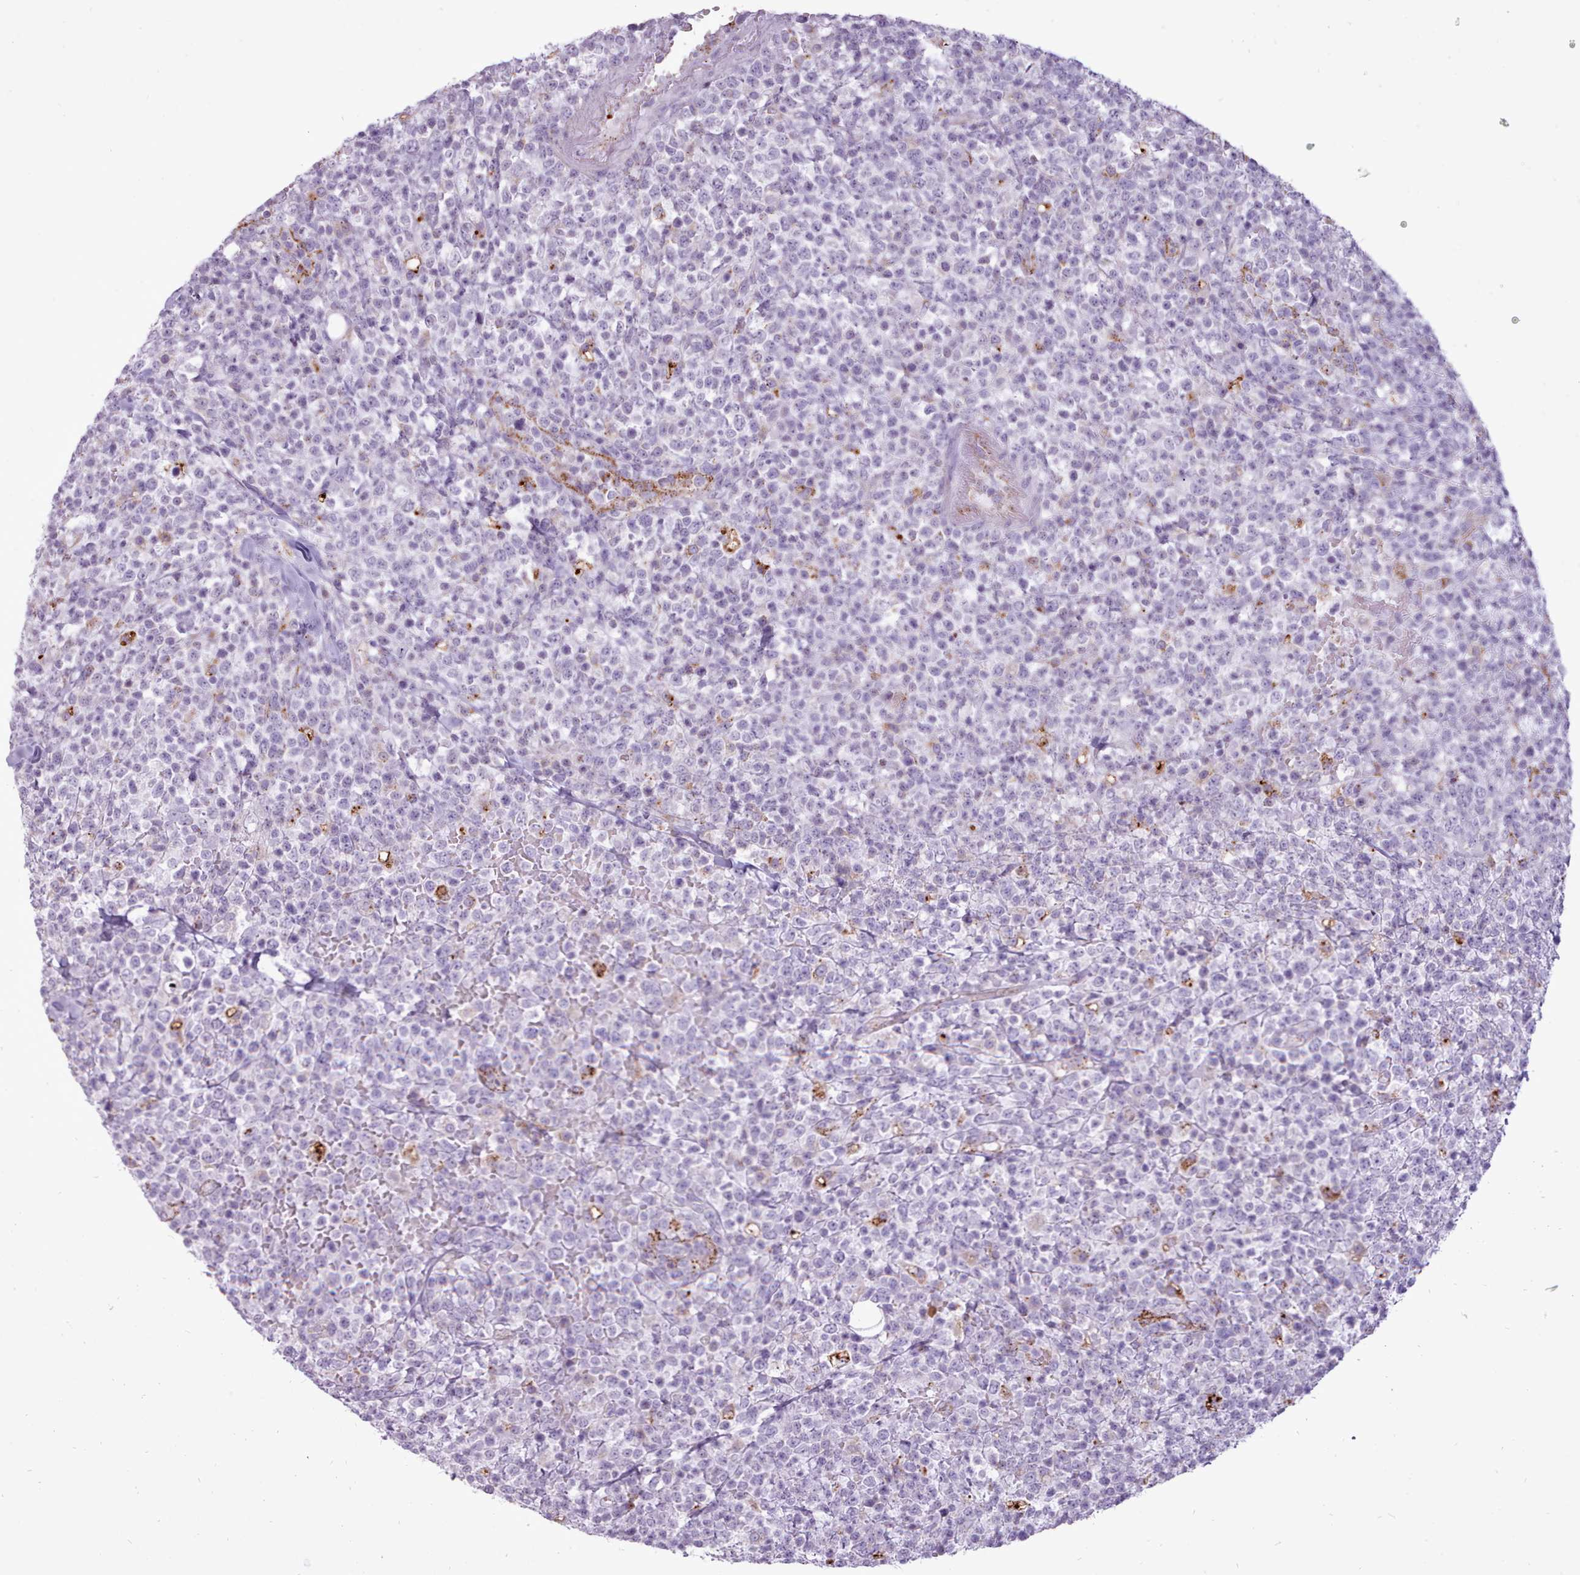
{"staining": {"intensity": "negative", "quantity": "none", "location": "none"}, "tissue": "lymphoma", "cell_type": "Tumor cells", "image_type": "cancer", "snomed": [{"axis": "morphology", "description": "Malignant lymphoma, non-Hodgkin's type, High grade"}, {"axis": "topography", "description": "Colon"}], "caption": "An immunohistochemistry (IHC) micrograph of high-grade malignant lymphoma, non-Hodgkin's type is shown. There is no staining in tumor cells of high-grade malignant lymphoma, non-Hodgkin's type. (DAB (3,3'-diaminobenzidine) IHC with hematoxylin counter stain).", "gene": "ATRAID", "patient": {"sex": "female", "age": 53}}